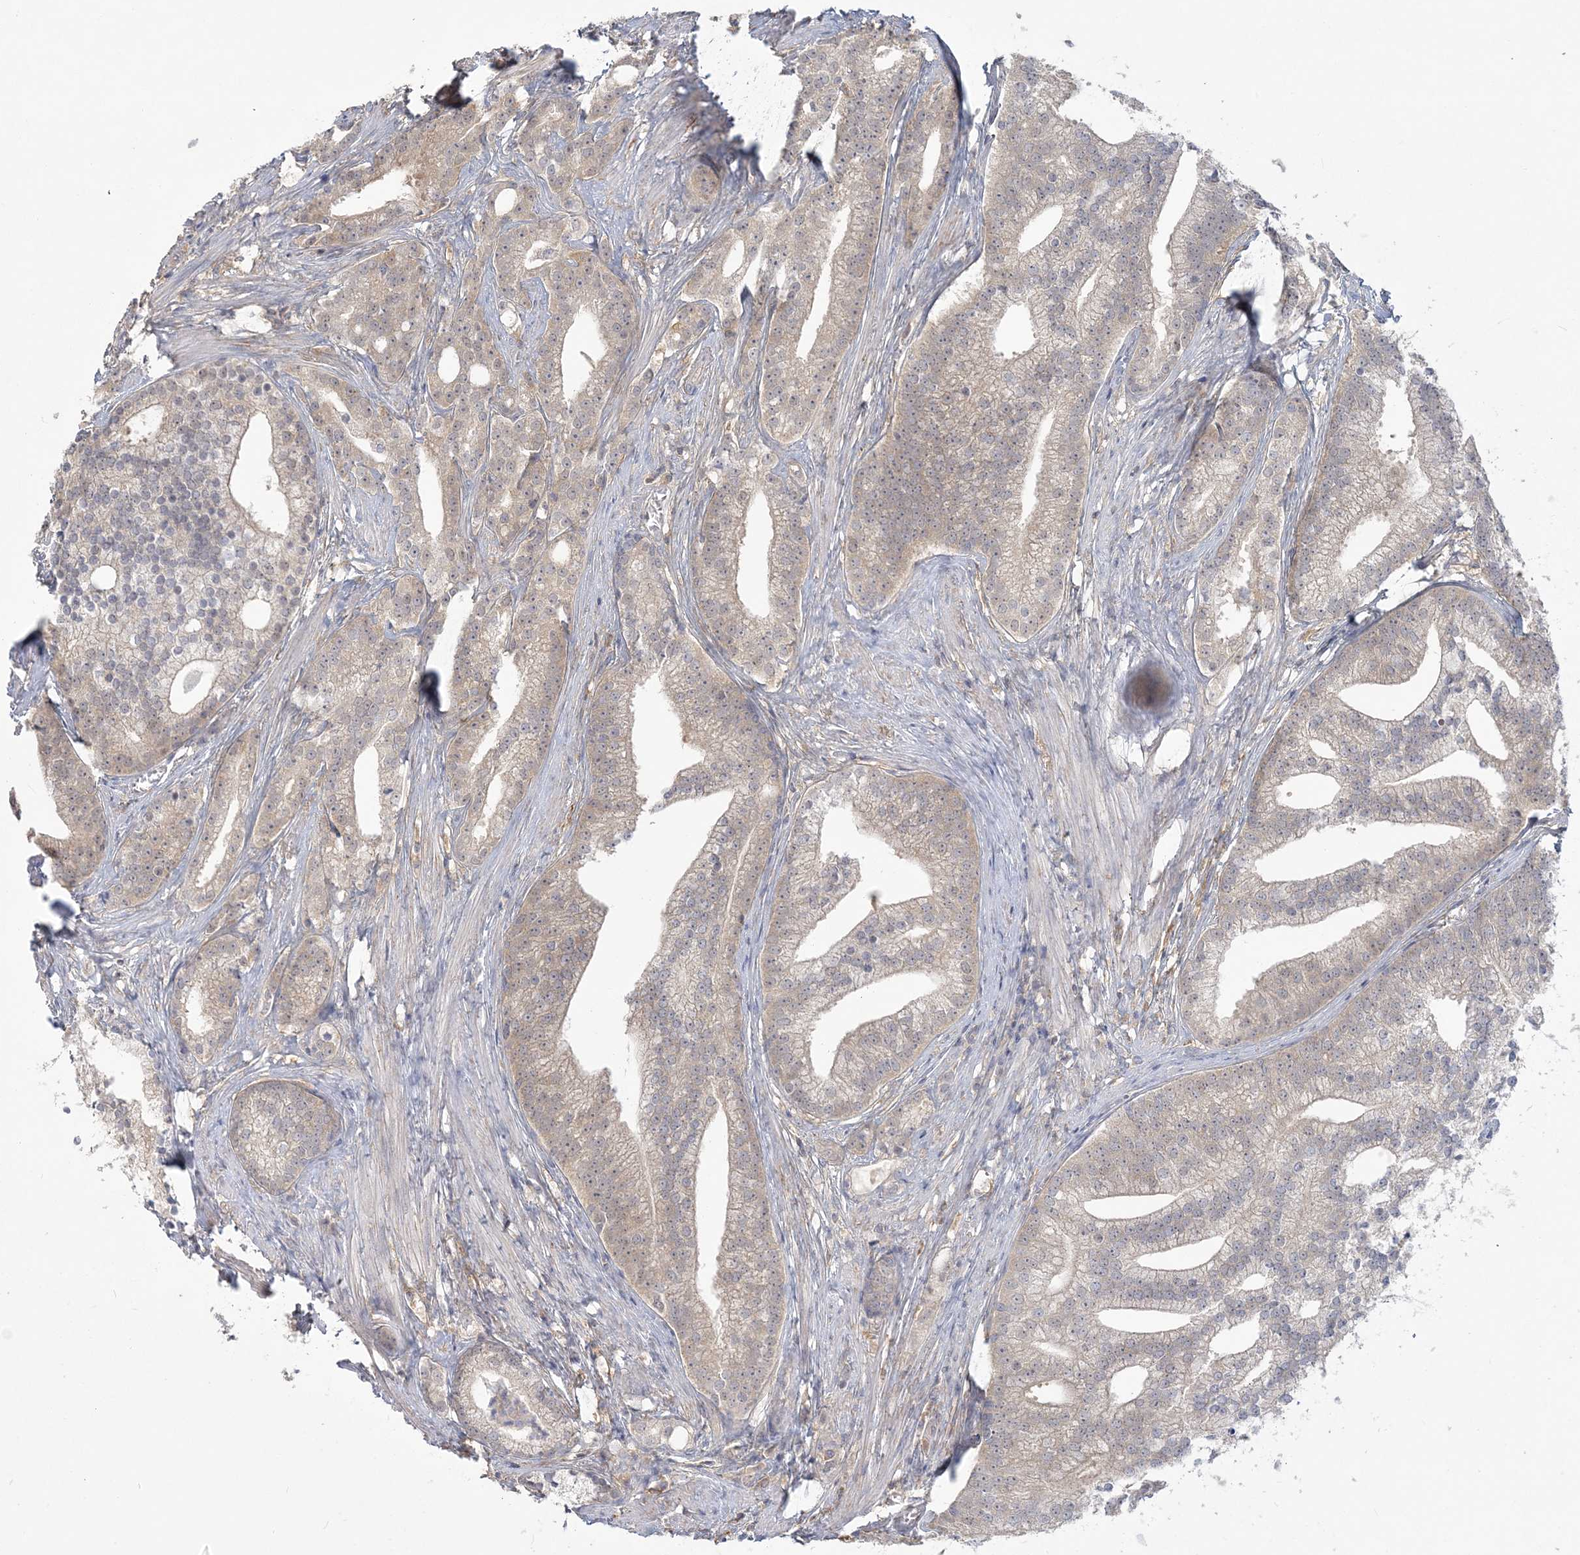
{"staining": {"intensity": "weak", "quantity": "25%-75%", "location": "cytoplasmic/membranous"}, "tissue": "prostate cancer", "cell_type": "Tumor cells", "image_type": "cancer", "snomed": [{"axis": "morphology", "description": "Adenocarcinoma, Low grade"}, {"axis": "topography", "description": "Prostate"}], "caption": "Prostate cancer (adenocarcinoma (low-grade)) was stained to show a protein in brown. There is low levels of weak cytoplasmic/membranous expression in about 25%-75% of tumor cells.", "gene": "ANKS1A", "patient": {"sex": "male", "age": 71}}